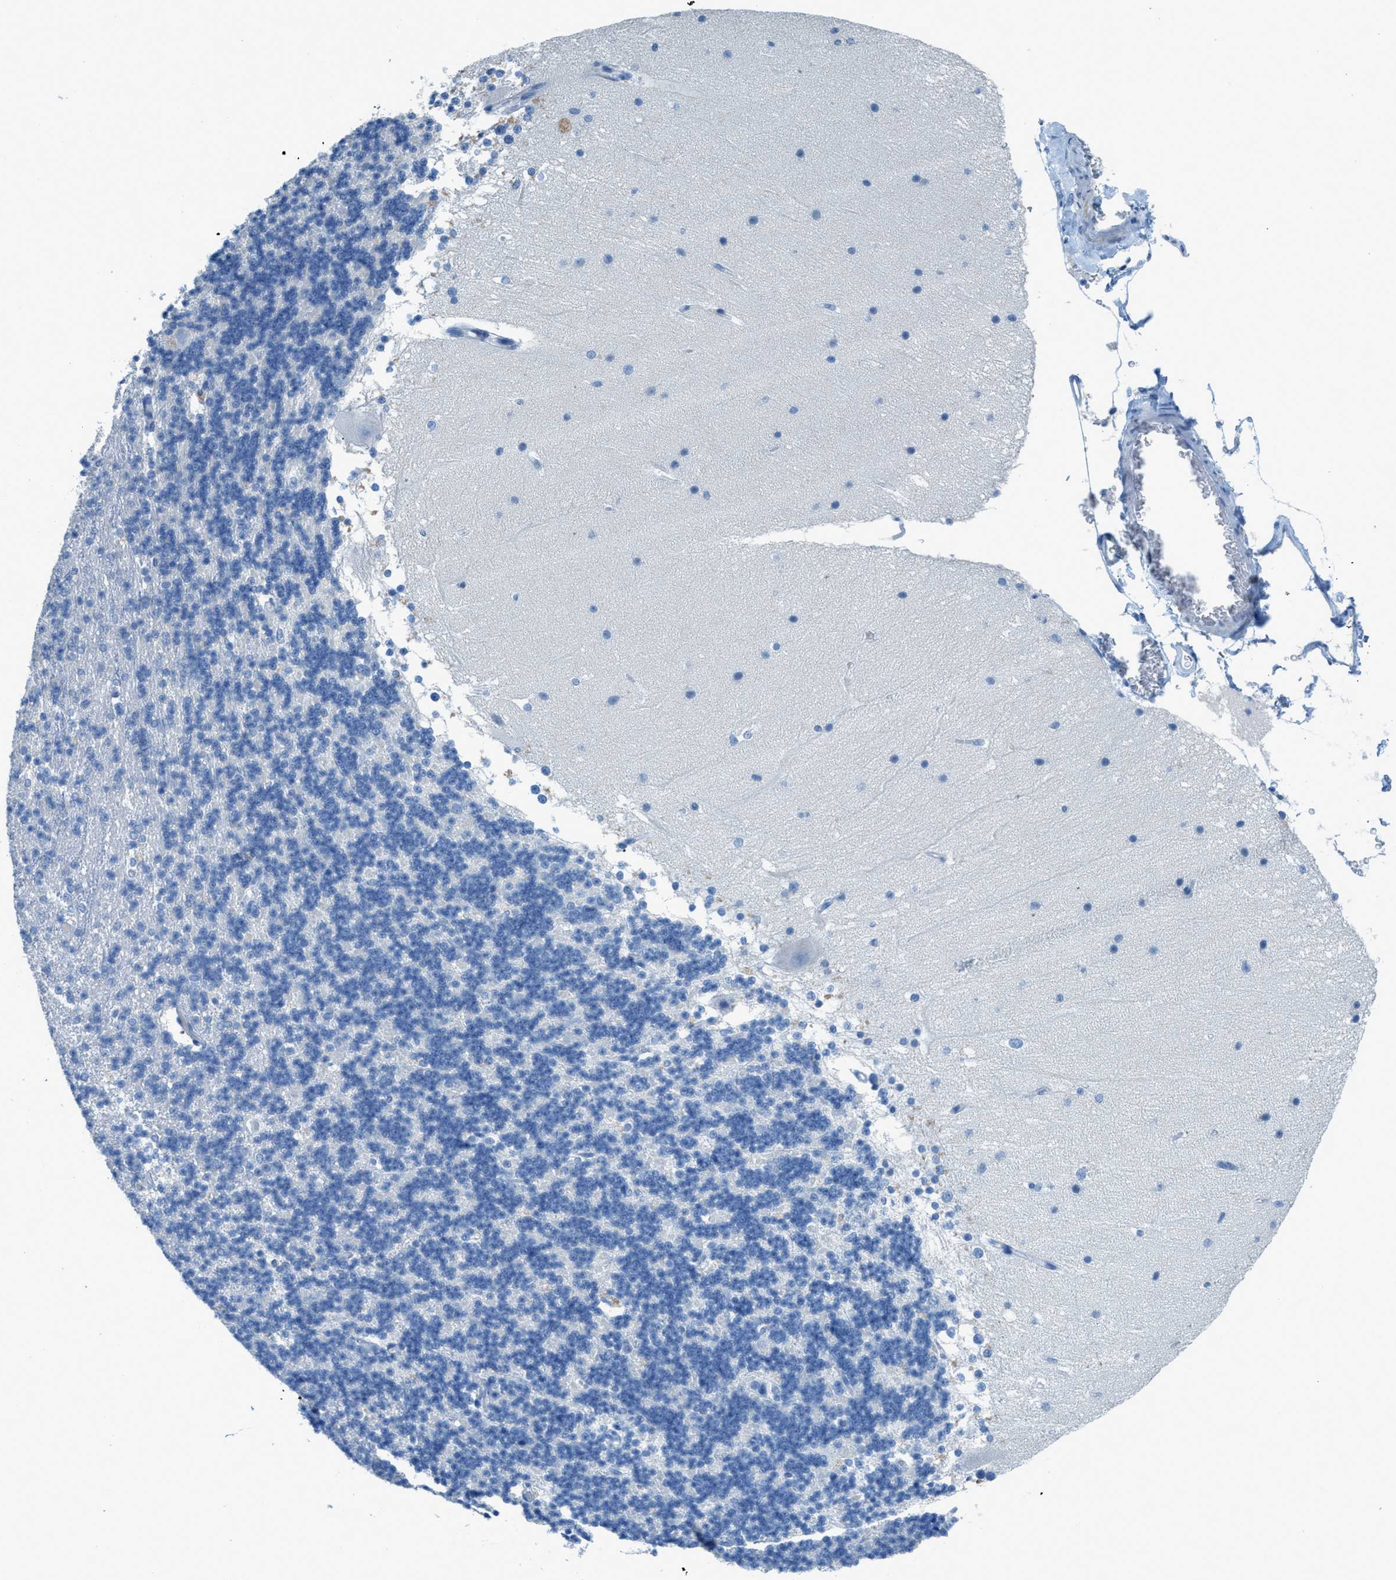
{"staining": {"intensity": "negative", "quantity": "none", "location": "none"}, "tissue": "cerebellum", "cell_type": "Cells in granular layer", "image_type": "normal", "snomed": [{"axis": "morphology", "description": "Normal tissue, NOS"}, {"axis": "topography", "description": "Cerebellum"}], "caption": "DAB (3,3'-diaminobenzidine) immunohistochemical staining of benign human cerebellum exhibits no significant staining in cells in granular layer. (Stains: DAB (3,3'-diaminobenzidine) immunohistochemistry (IHC) with hematoxylin counter stain, Microscopy: brightfield microscopy at high magnification).", "gene": "ACAN", "patient": {"sex": "female", "age": 19}}